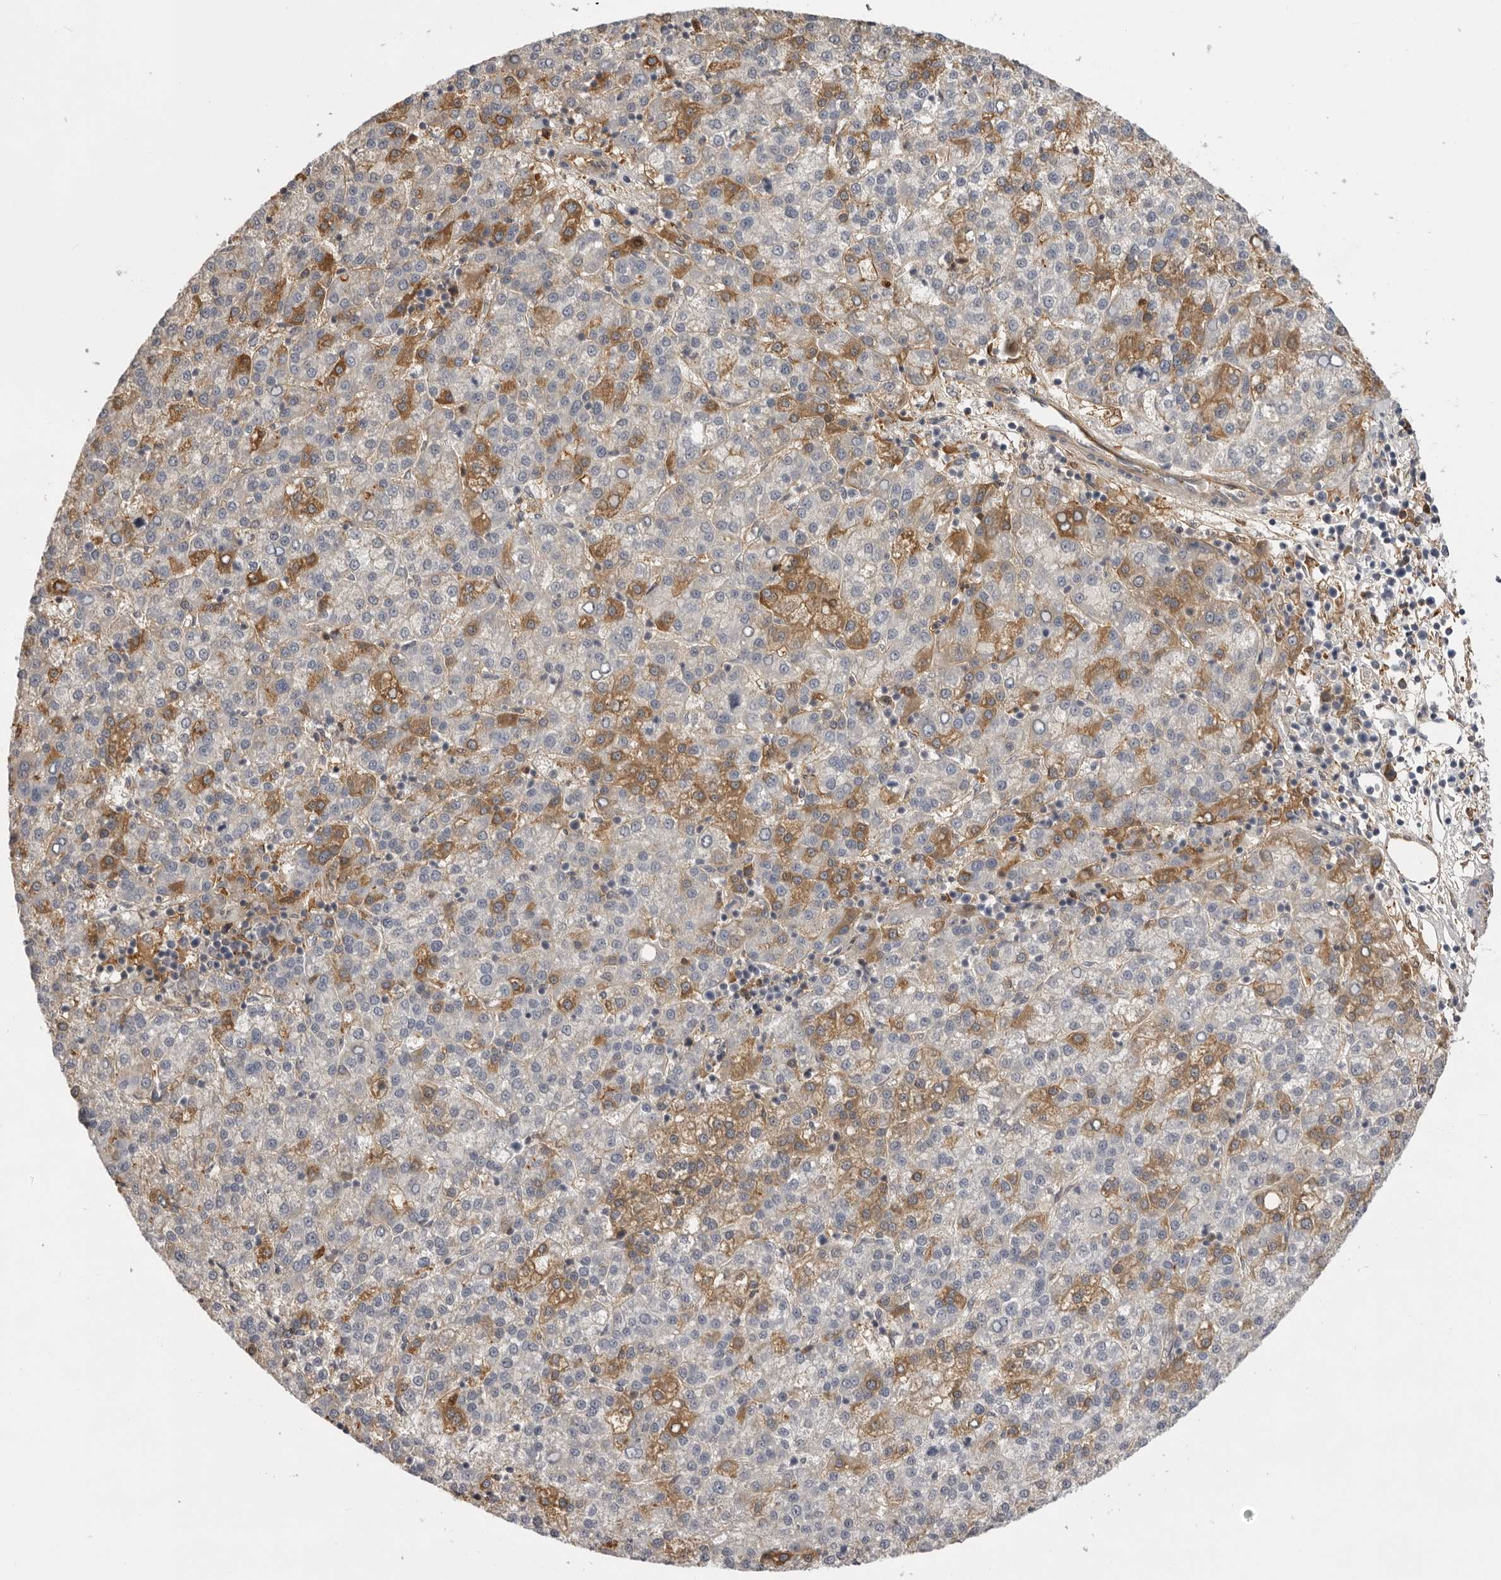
{"staining": {"intensity": "moderate", "quantity": "<25%", "location": "cytoplasmic/membranous"}, "tissue": "liver cancer", "cell_type": "Tumor cells", "image_type": "cancer", "snomed": [{"axis": "morphology", "description": "Carcinoma, Hepatocellular, NOS"}, {"axis": "topography", "description": "Liver"}], "caption": "Liver cancer stained with a brown dye displays moderate cytoplasmic/membranous positive staining in about <25% of tumor cells.", "gene": "PLEKHF2", "patient": {"sex": "female", "age": 58}}